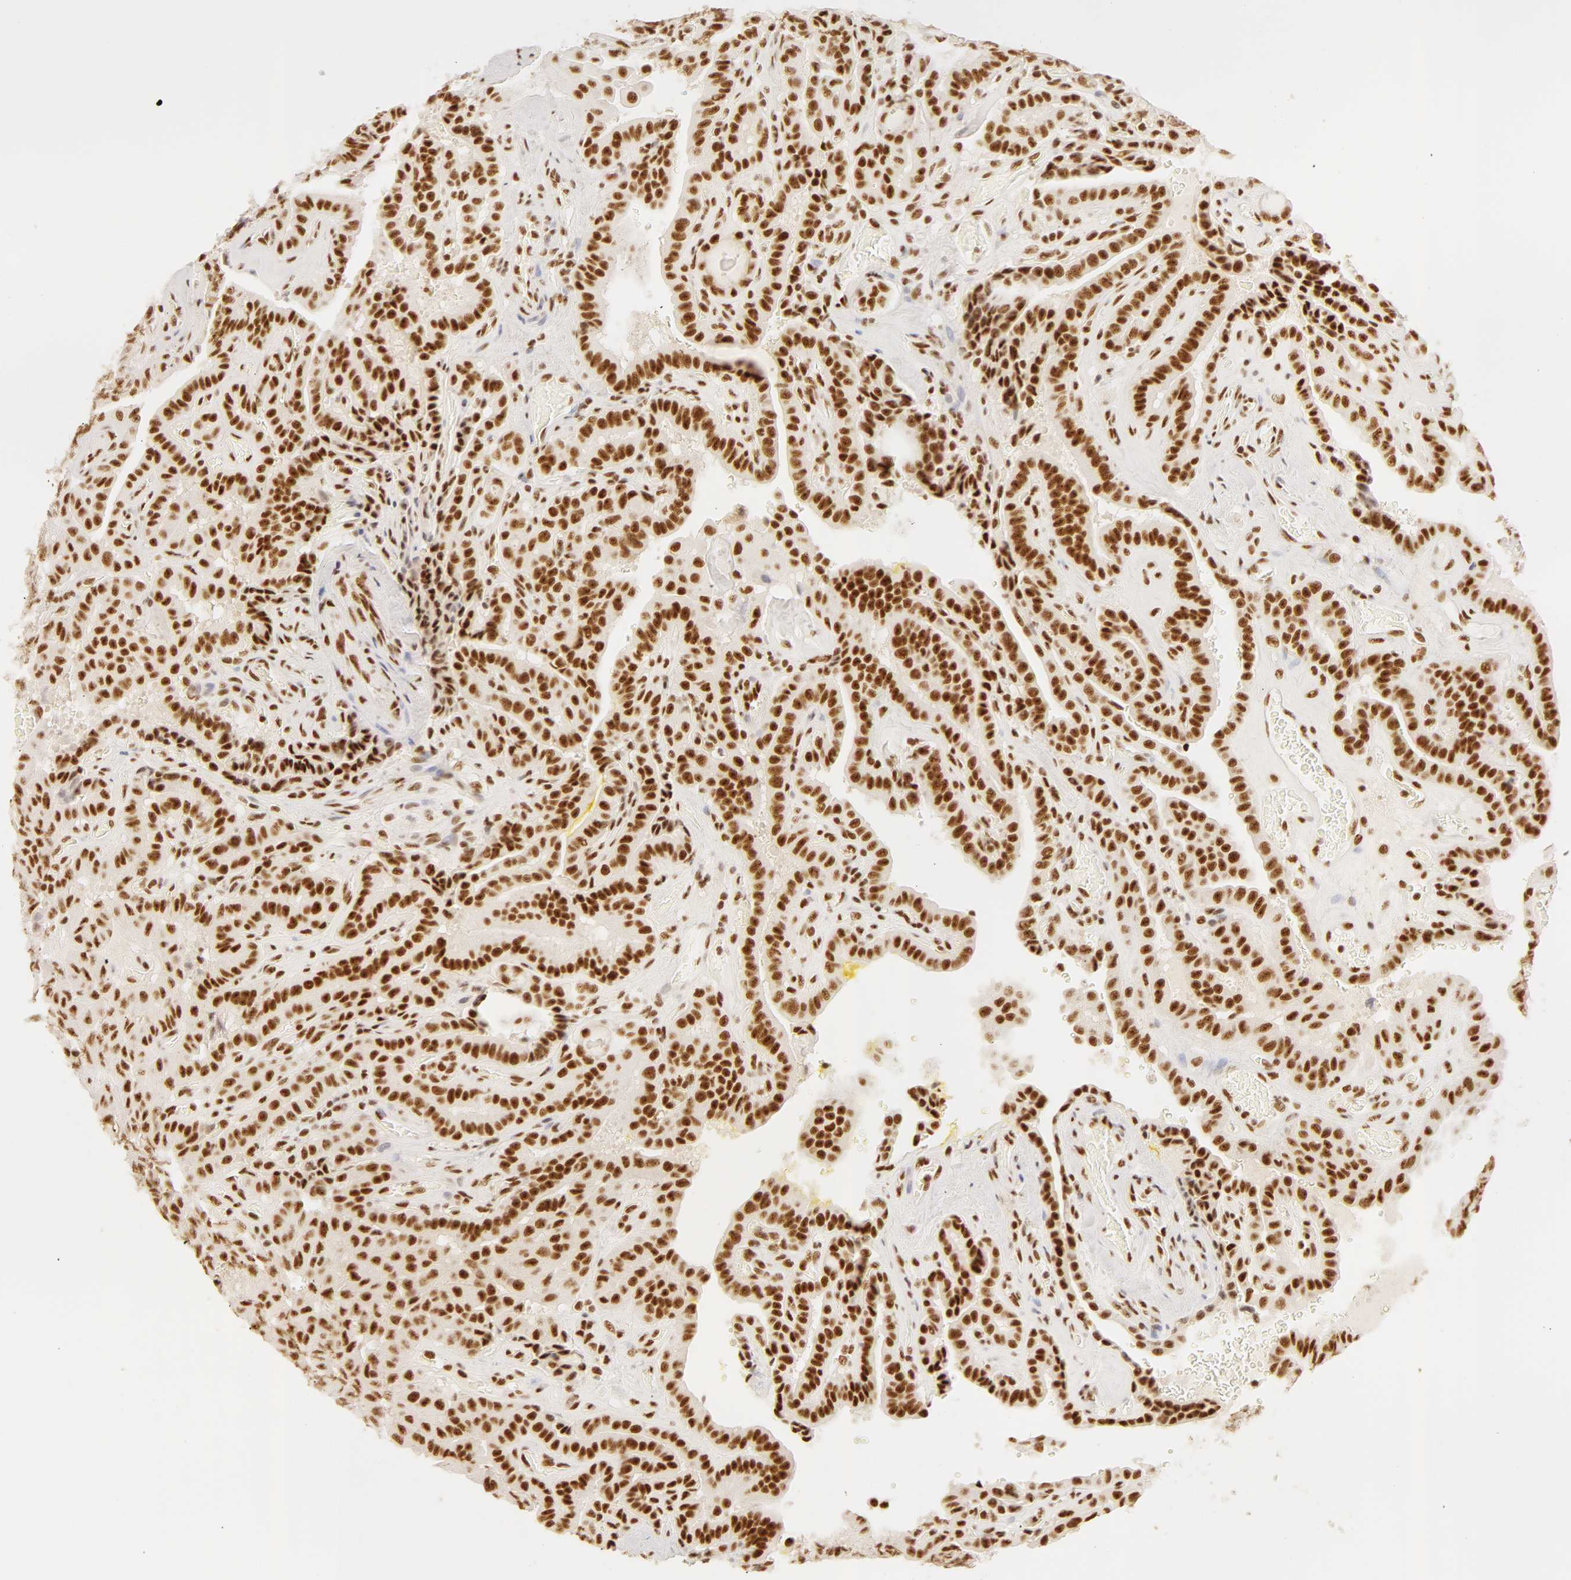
{"staining": {"intensity": "strong", "quantity": ">75%", "location": "nuclear"}, "tissue": "thyroid cancer", "cell_type": "Tumor cells", "image_type": "cancer", "snomed": [{"axis": "morphology", "description": "Papillary adenocarcinoma, NOS"}, {"axis": "topography", "description": "Thyroid gland"}], "caption": "An image showing strong nuclear staining in approximately >75% of tumor cells in thyroid cancer, as visualized by brown immunohistochemical staining.", "gene": "RBM39", "patient": {"sex": "male", "age": 87}}